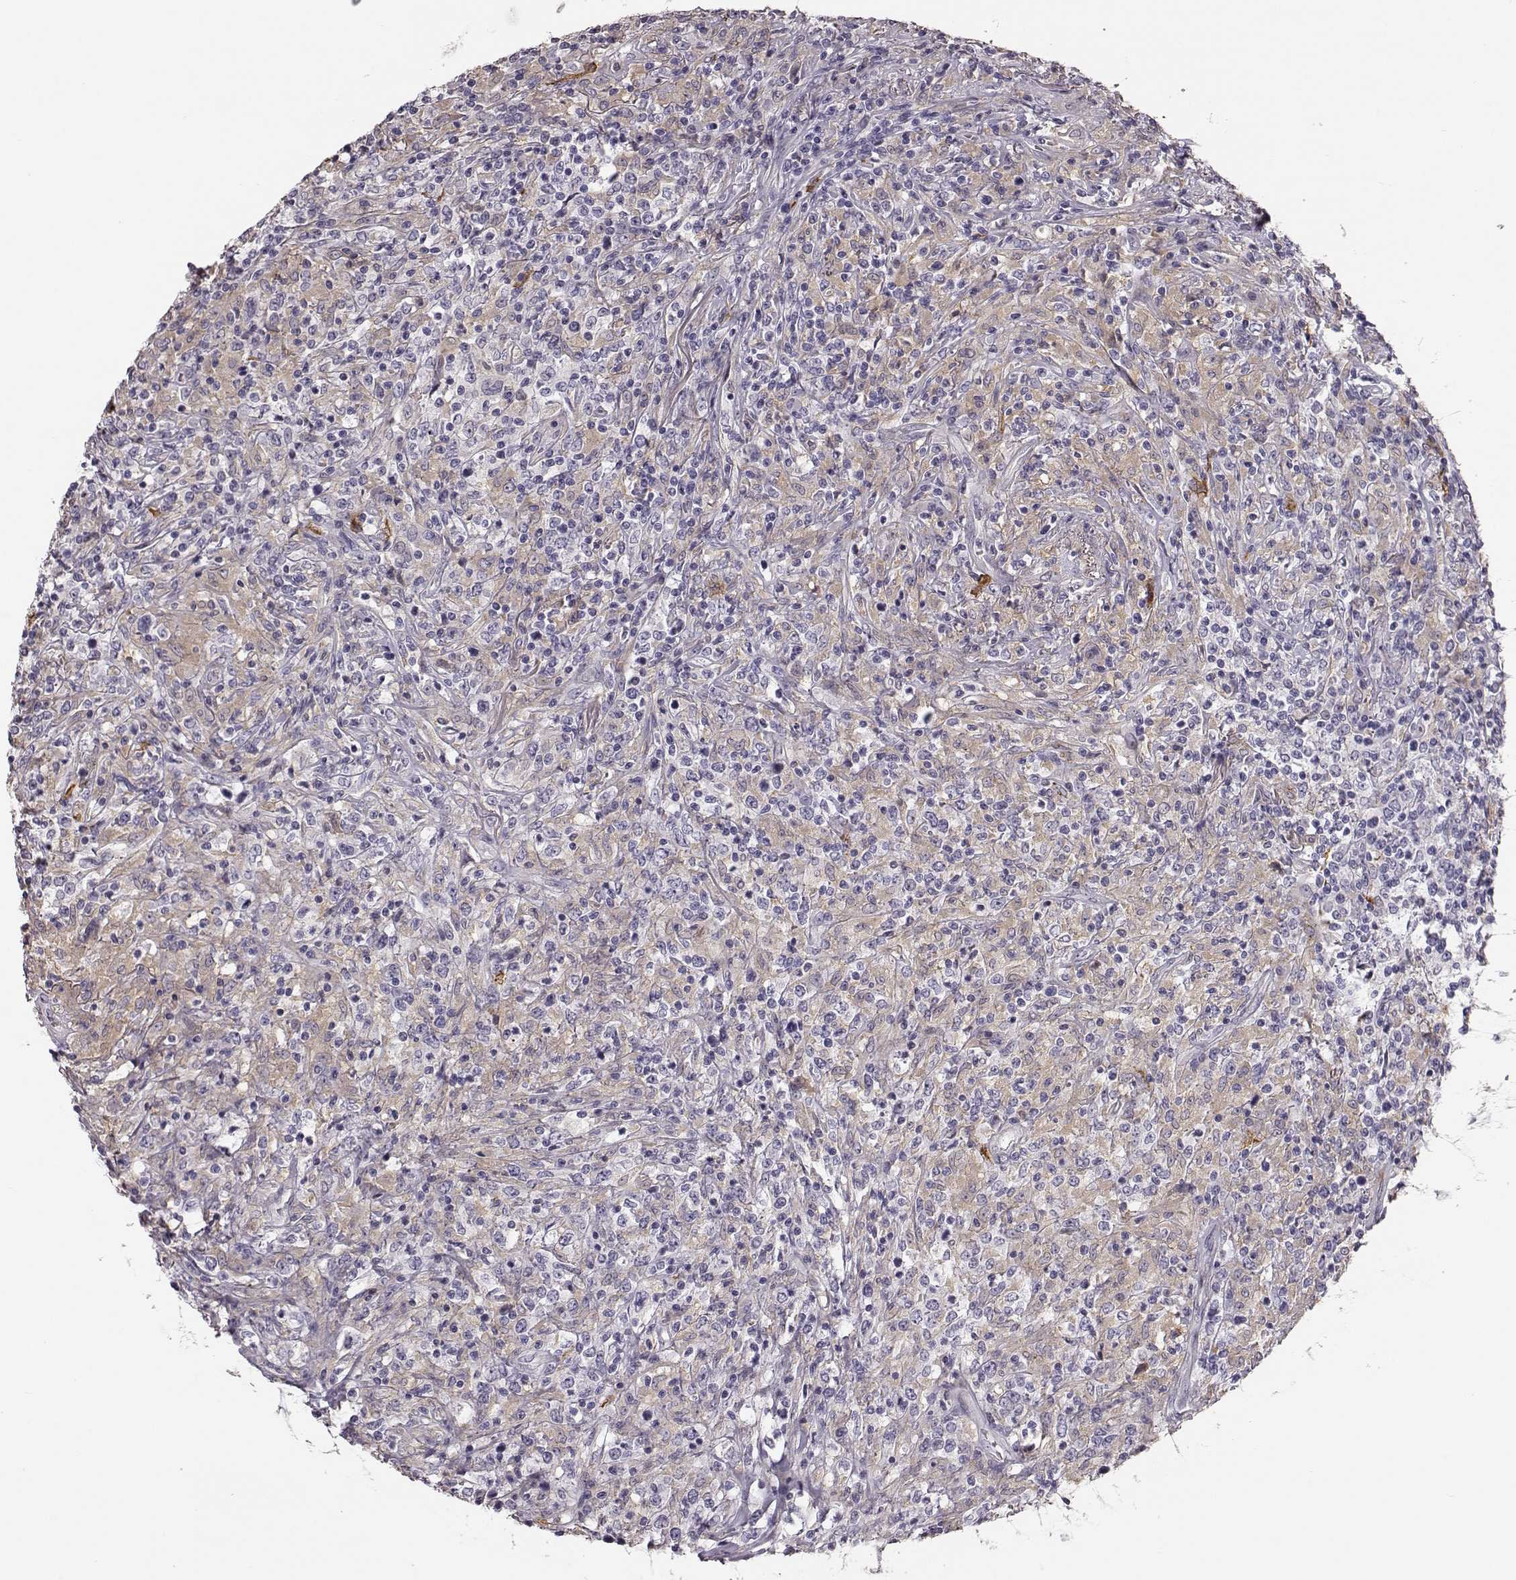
{"staining": {"intensity": "weak", "quantity": ">75%", "location": "cytoplasmic/membranous"}, "tissue": "lymphoma", "cell_type": "Tumor cells", "image_type": "cancer", "snomed": [{"axis": "morphology", "description": "Malignant lymphoma, non-Hodgkin's type, High grade"}, {"axis": "topography", "description": "Lung"}], "caption": "The micrograph exhibits immunohistochemical staining of high-grade malignant lymphoma, non-Hodgkin's type. There is weak cytoplasmic/membranous expression is appreciated in about >75% of tumor cells.", "gene": "GPR50", "patient": {"sex": "male", "age": 79}}